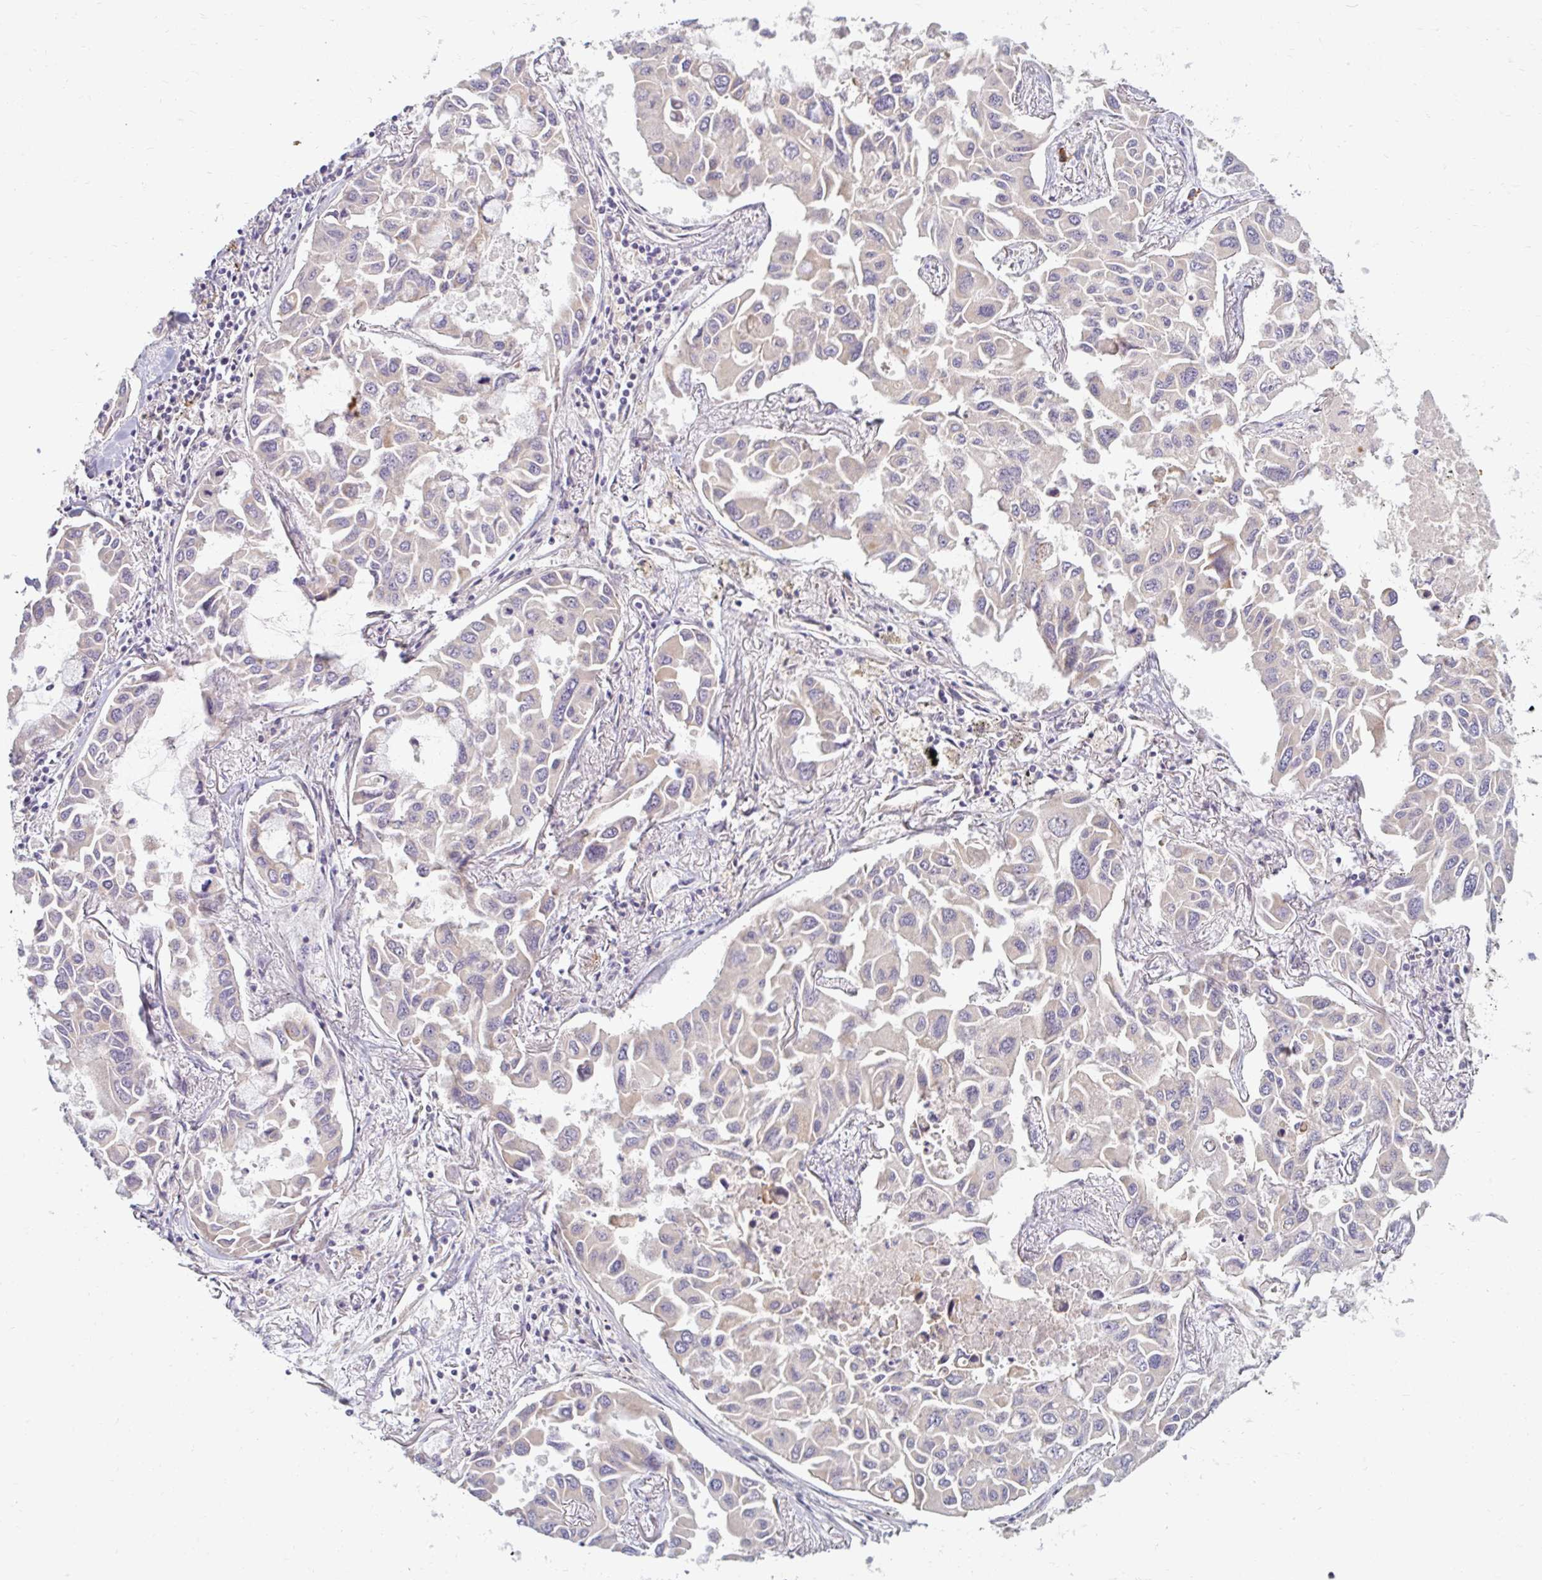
{"staining": {"intensity": "negative", "quantity": "none", "location": "none"}, "tissue": "lung cancer", "cell_type": "Tumor cells", "image_type": "cancer", "snomed": [{"axis": "morphology", "description": "Adenocarcinoma, NOS"}, {"axis": "topography", "description": "Lung"}], "caption": "The photomicrograph exhibits no staining of tumor cells in adenocarcinoma (lung).", "gene": "SKP2", "patient": {"sex": "male", "age": 64}}